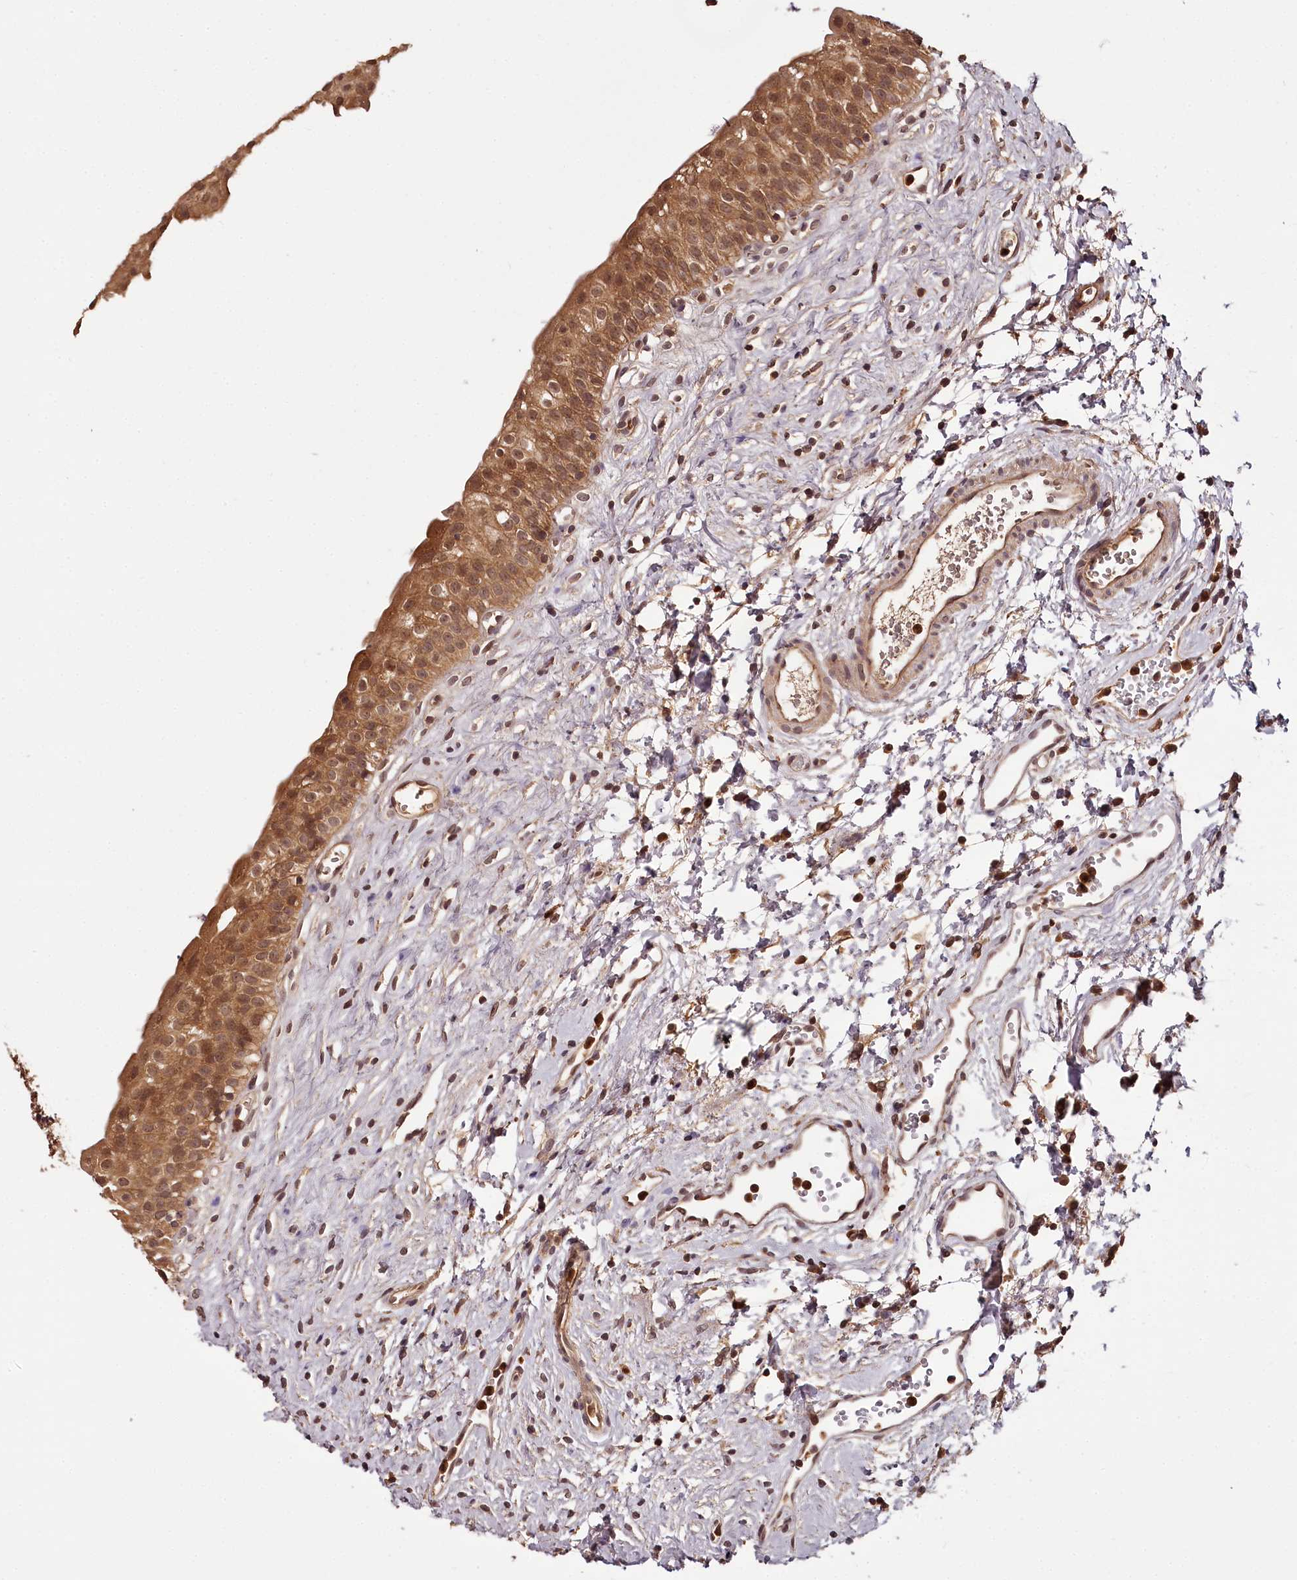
{"staining": {"intensity": "moderate", "quantity": ">75%", "location": "cytoplasmic/membranous,nuclear"}, "tissue": "urinary bladder", "cell_type": "Urothelial cells", "image_type": "normal", "snomed": [{"axis": "morphology", "description": "Normal tissue, NOS"}, {"axis": "topography", "description": "Urinary bladder"}], "caption": "Protein staining demonstrates moderate cytoplasmic/membranous,nuclear staining in approximately >75% of urothelial cells in normal urinary bladder.", "gene": "TTC12", "patient": {"sex": "male", "age": 51}}